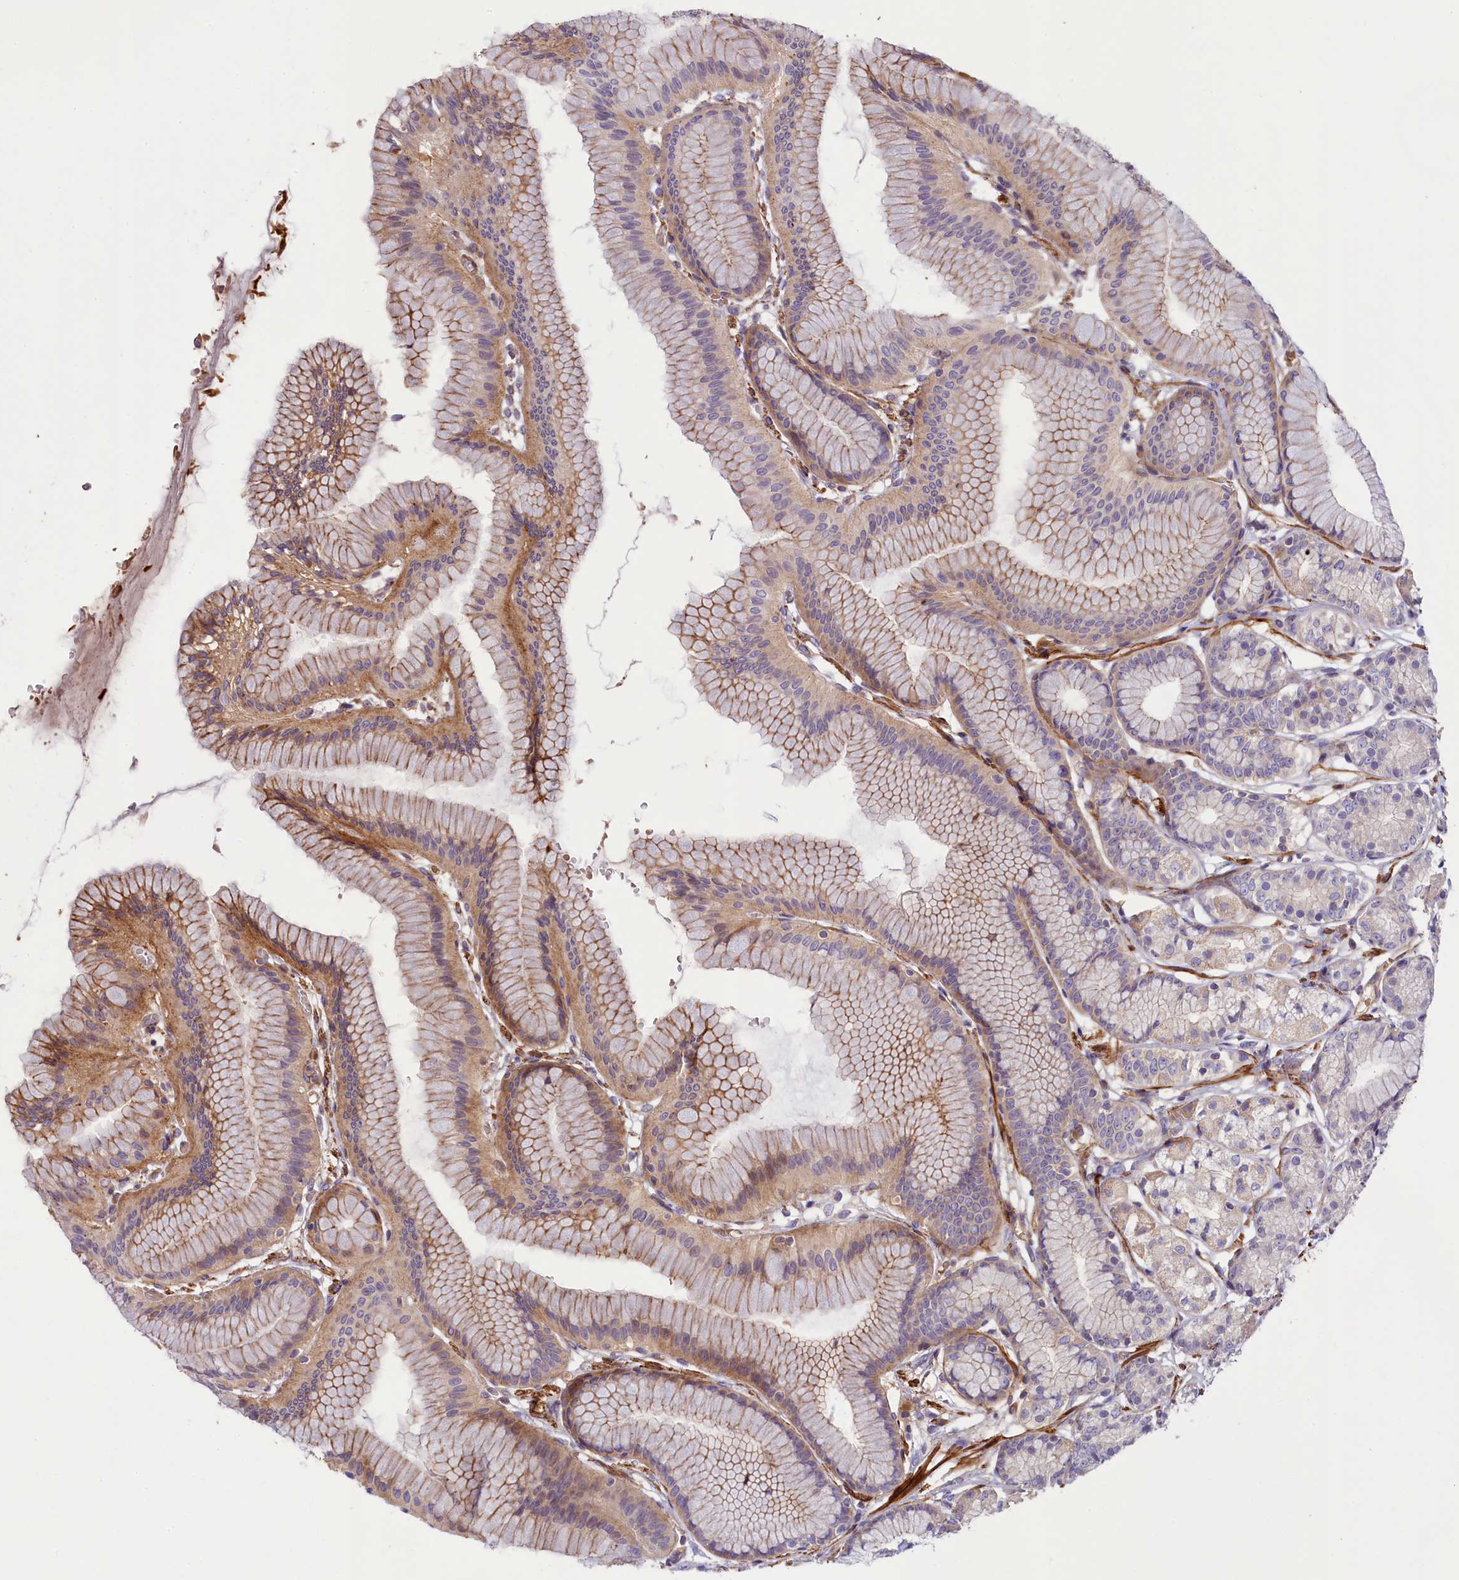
{"staining": {"intensity": "moderate", "quantity": "25%-75%", "location": "cytoplasmic/membranous"}, "tissue": "stomach", "cell_type": "Glandular cells", "image_type": "normal", "snomed": [{"axis": "morphology", "description": "Normal tissue, NOS"}, {"axis": "morphology", "description": "Adenocarcinoma, NOS"}, {"axis": "morphology", "description": "Adenocarcinoma, High grade"}, {"axis": "topography", "description": "Stomach, upper"}, {"axis": "topography", "description": "Stomach"}], "caption": "Immunohistochemical staining of normal human stomach reveals moderate cytoplasmic/membranous protein positivity in approximately 25%-75% of glandular cells.", "gene": "FUZ", "patient": {"sex": "female", "age": 65}}